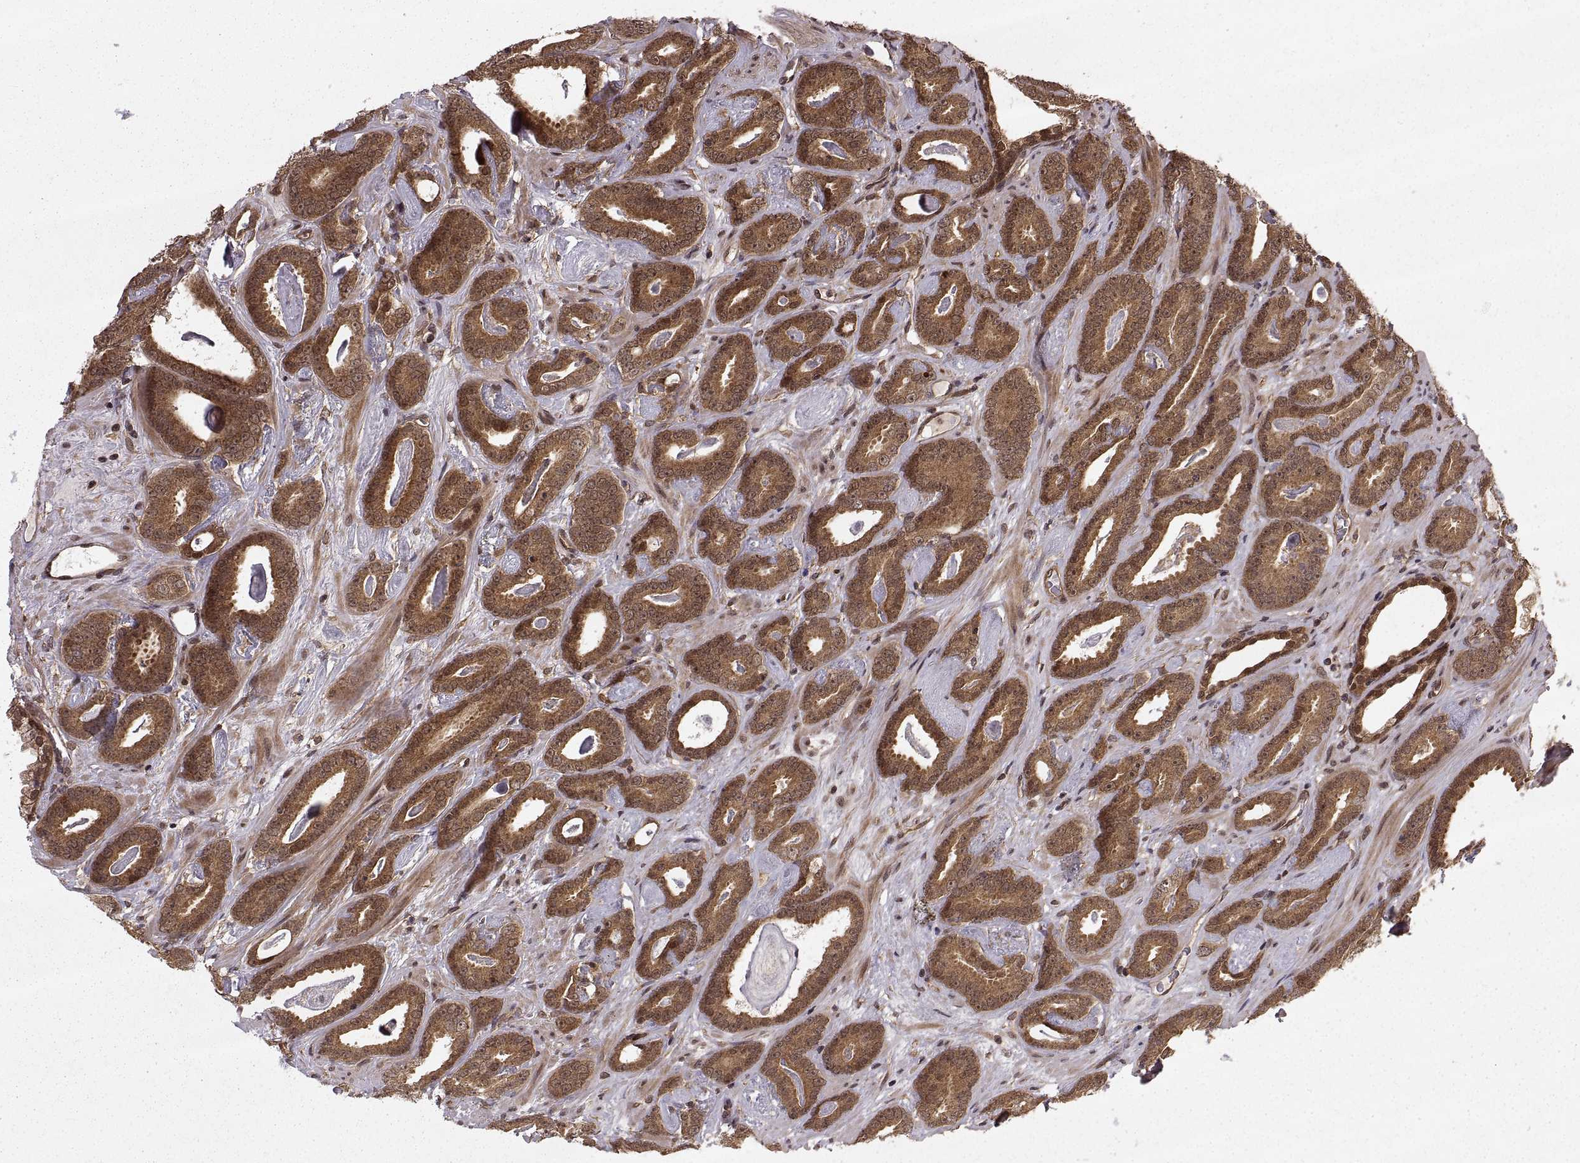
{"staining": {"intensity": "strong", "quantity": ">75%", "location": "cytoplasmic/membranous"}, "tissue": "prostate cancer", "cell_type": "Tumor cells", "image_type": "cancer", "snomed": [{"axis": "morphology", "description": "Adenocarcinoma, Medium grade"}, {"axis": "topography", "description": "Prostate and seminal vesicle, NOS"}, {"axis": "topography", "description": "Prostate"}], "caption": "This is an image of immunohistochemistry (IHC) staining of adenocarcinoma (medium-grade) (prostate), which shows strong positivity in the cytoplasmic/membranous of tumor cells.", "gene": "DEDD", "patient": {"sex": "male", "age": 54}}